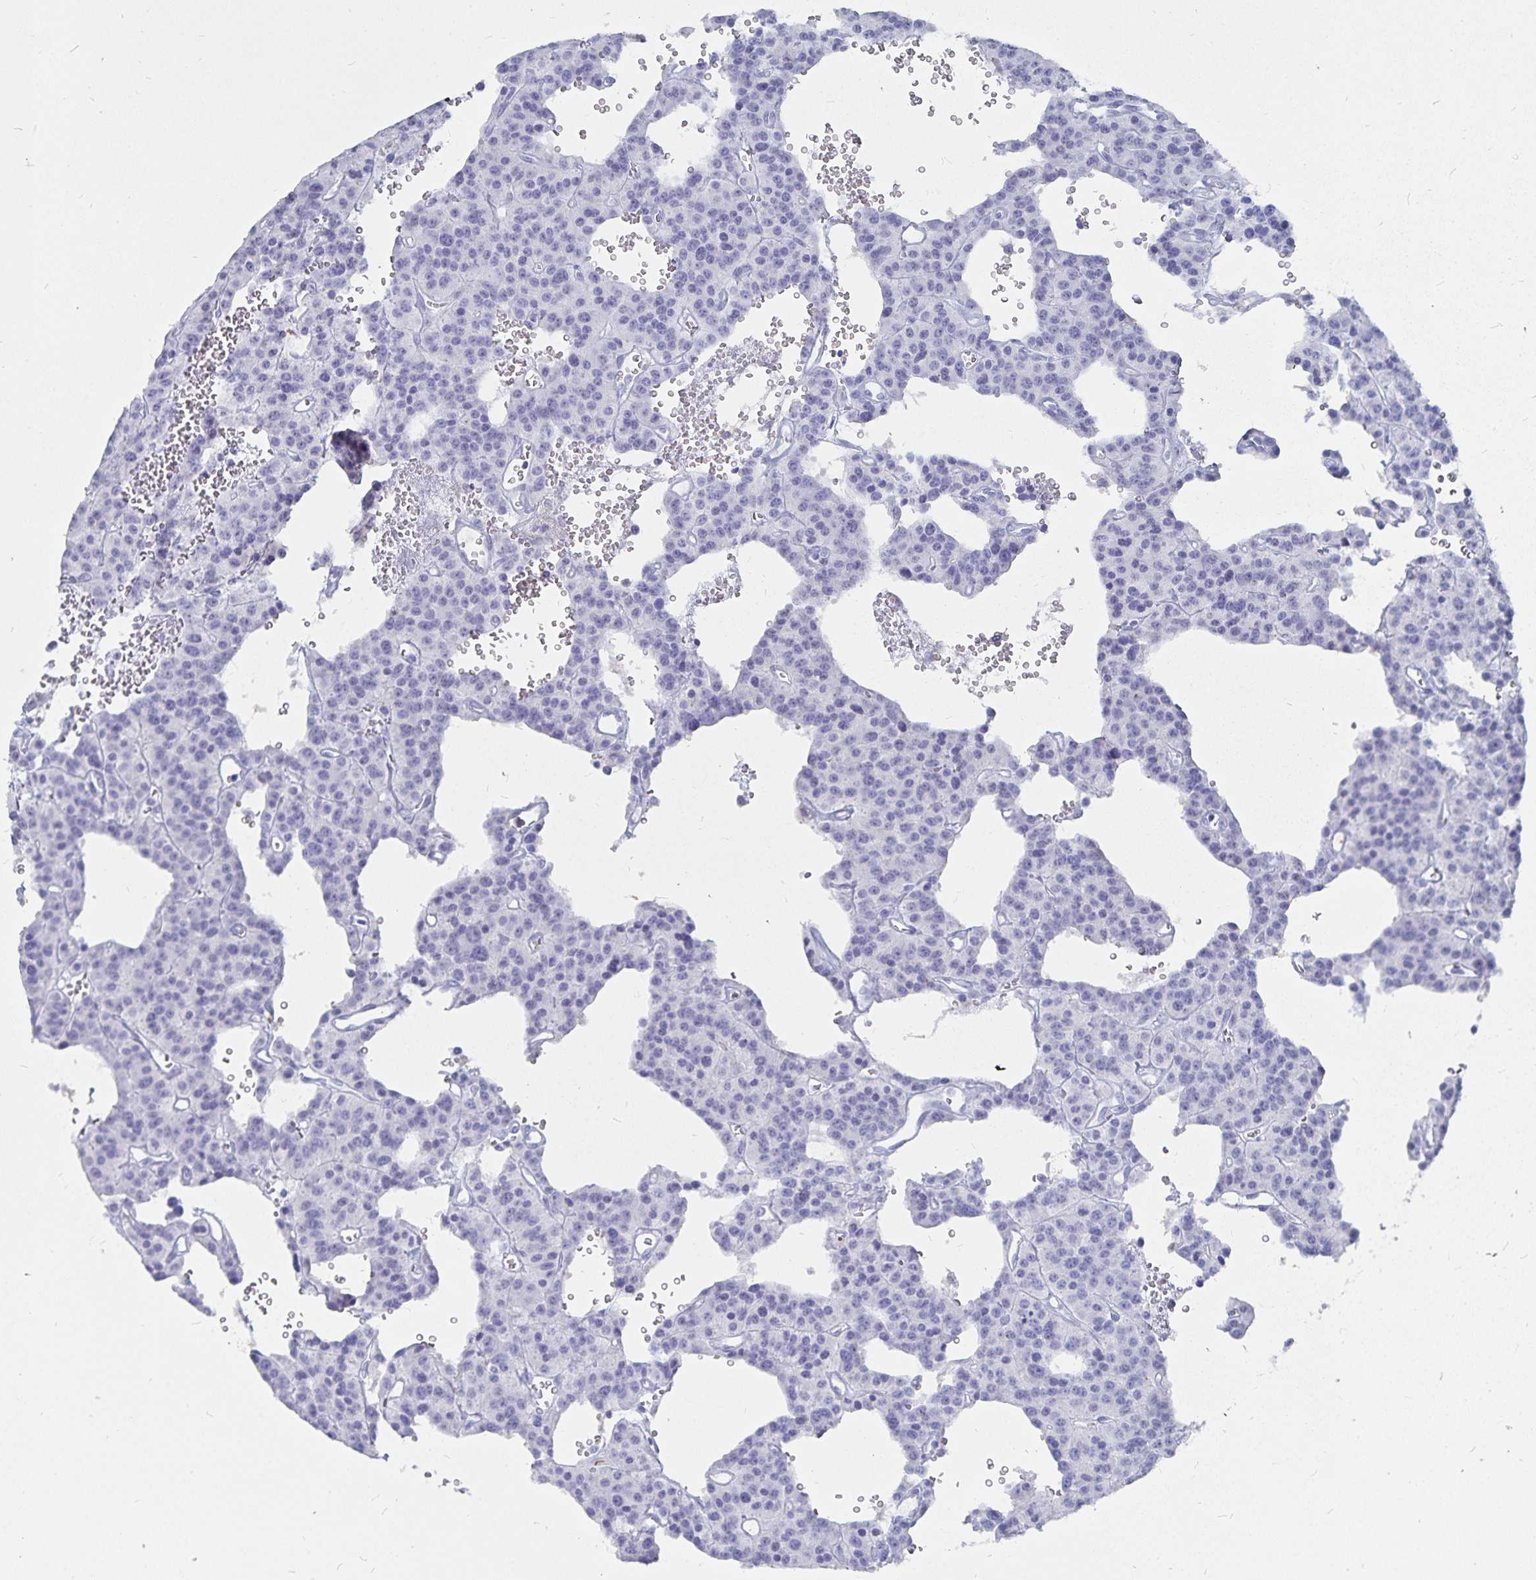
{"staining": {"intensity": "negative", "quantity": "none", "location": "none"}, "tissue": "carcinoid", "cell_type": "Tumor cells", "image_type": "cancer", "snomed": [{"axis": "morphology", "description": "Carcinoid, malignant, NOS"}, {"axis": "topography", "description": "Lung"}], "caption": "Tumor cells are negative for protein expression in human carcinoid. The staining is performed using DAB brown chromogen with nuclei counter-stained in using hematoxylin.", "gene": "INSL5", "patient": {"sex": "female", "age": 71}}